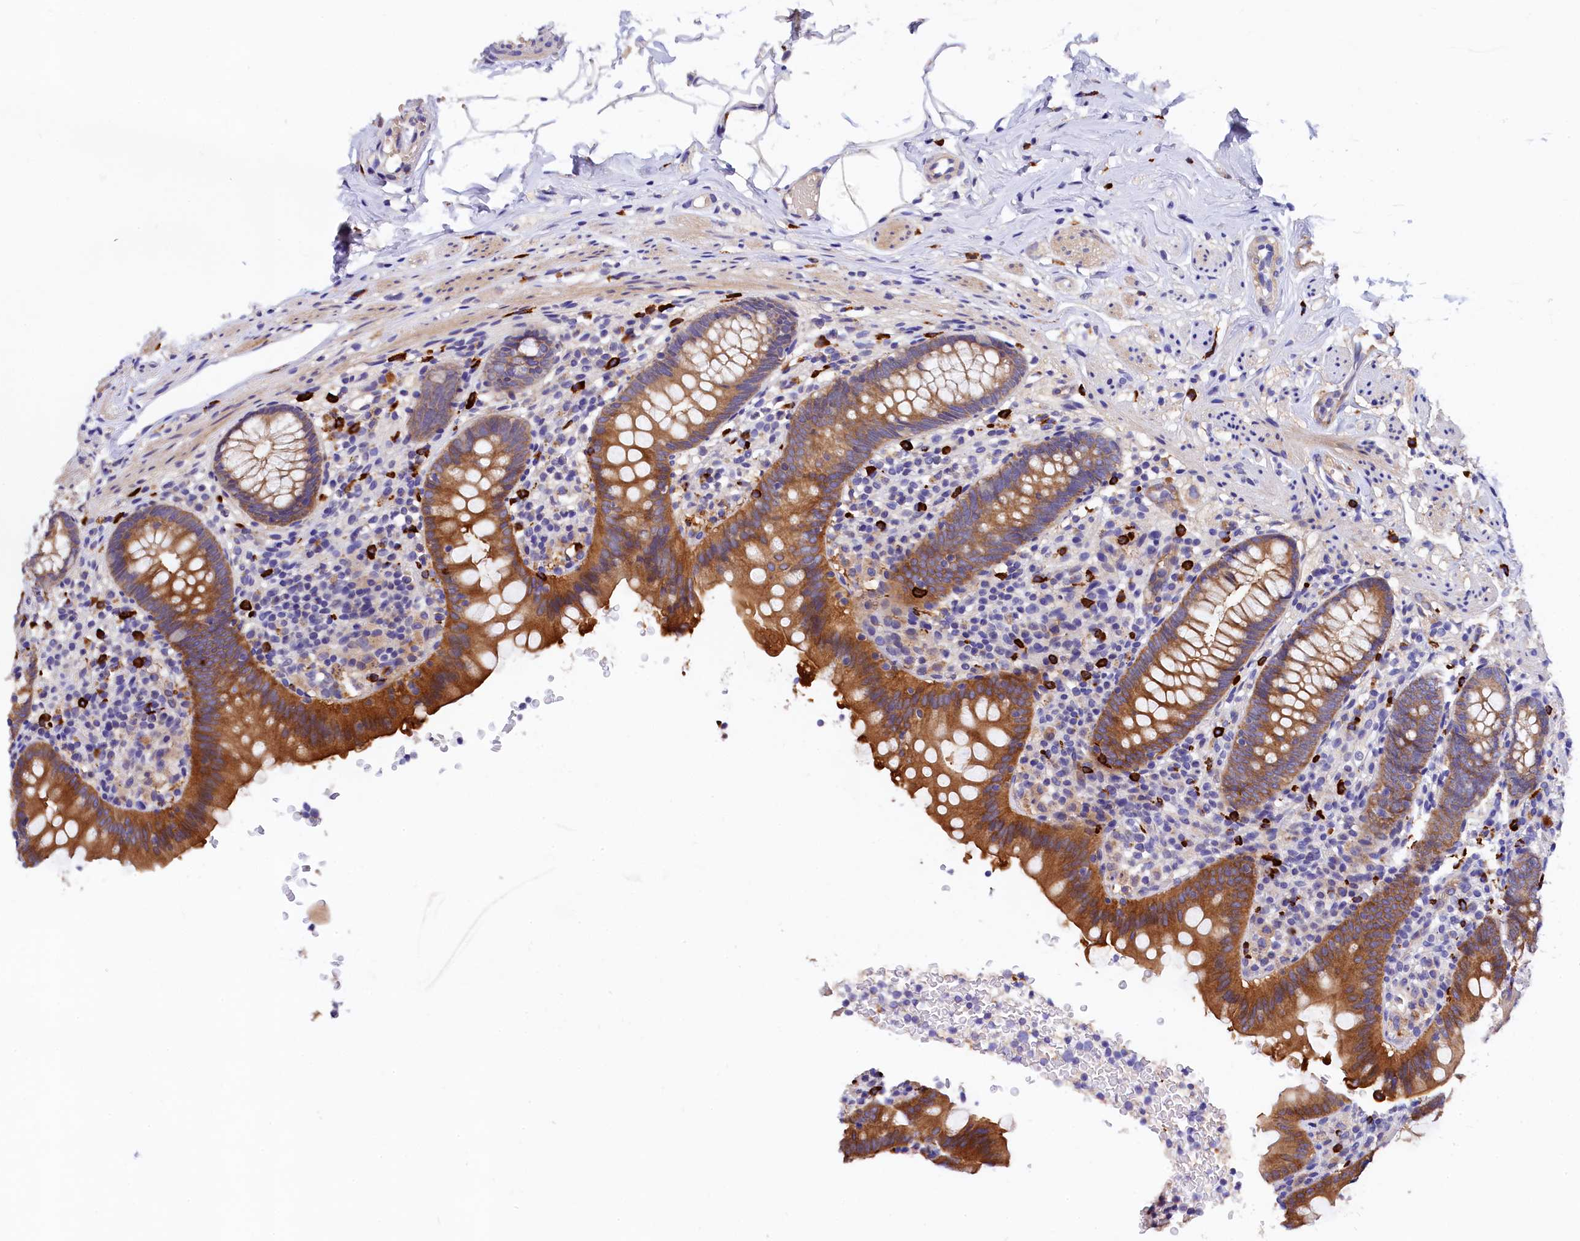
{"staining": {"intensity": "strong", "quantity": ">75%", "location": "cytoplasmic/membranous"}, "tissue": "appendix", "cell_type": "Glandular cells", "image_type": "normal", "snomed": [{"axis": "morphology", "description": "Normal tissue, NOS"}, {"axis": "topography", "description": "Appendix"}], "caption": "Human appendix stained with a brown dye demonstrates strong cytoplasmic/membranous positive positivity in about >75% of glandular cells.", "gene": "EPS8L2", "patient": {"sex": "male", "age": 55}}